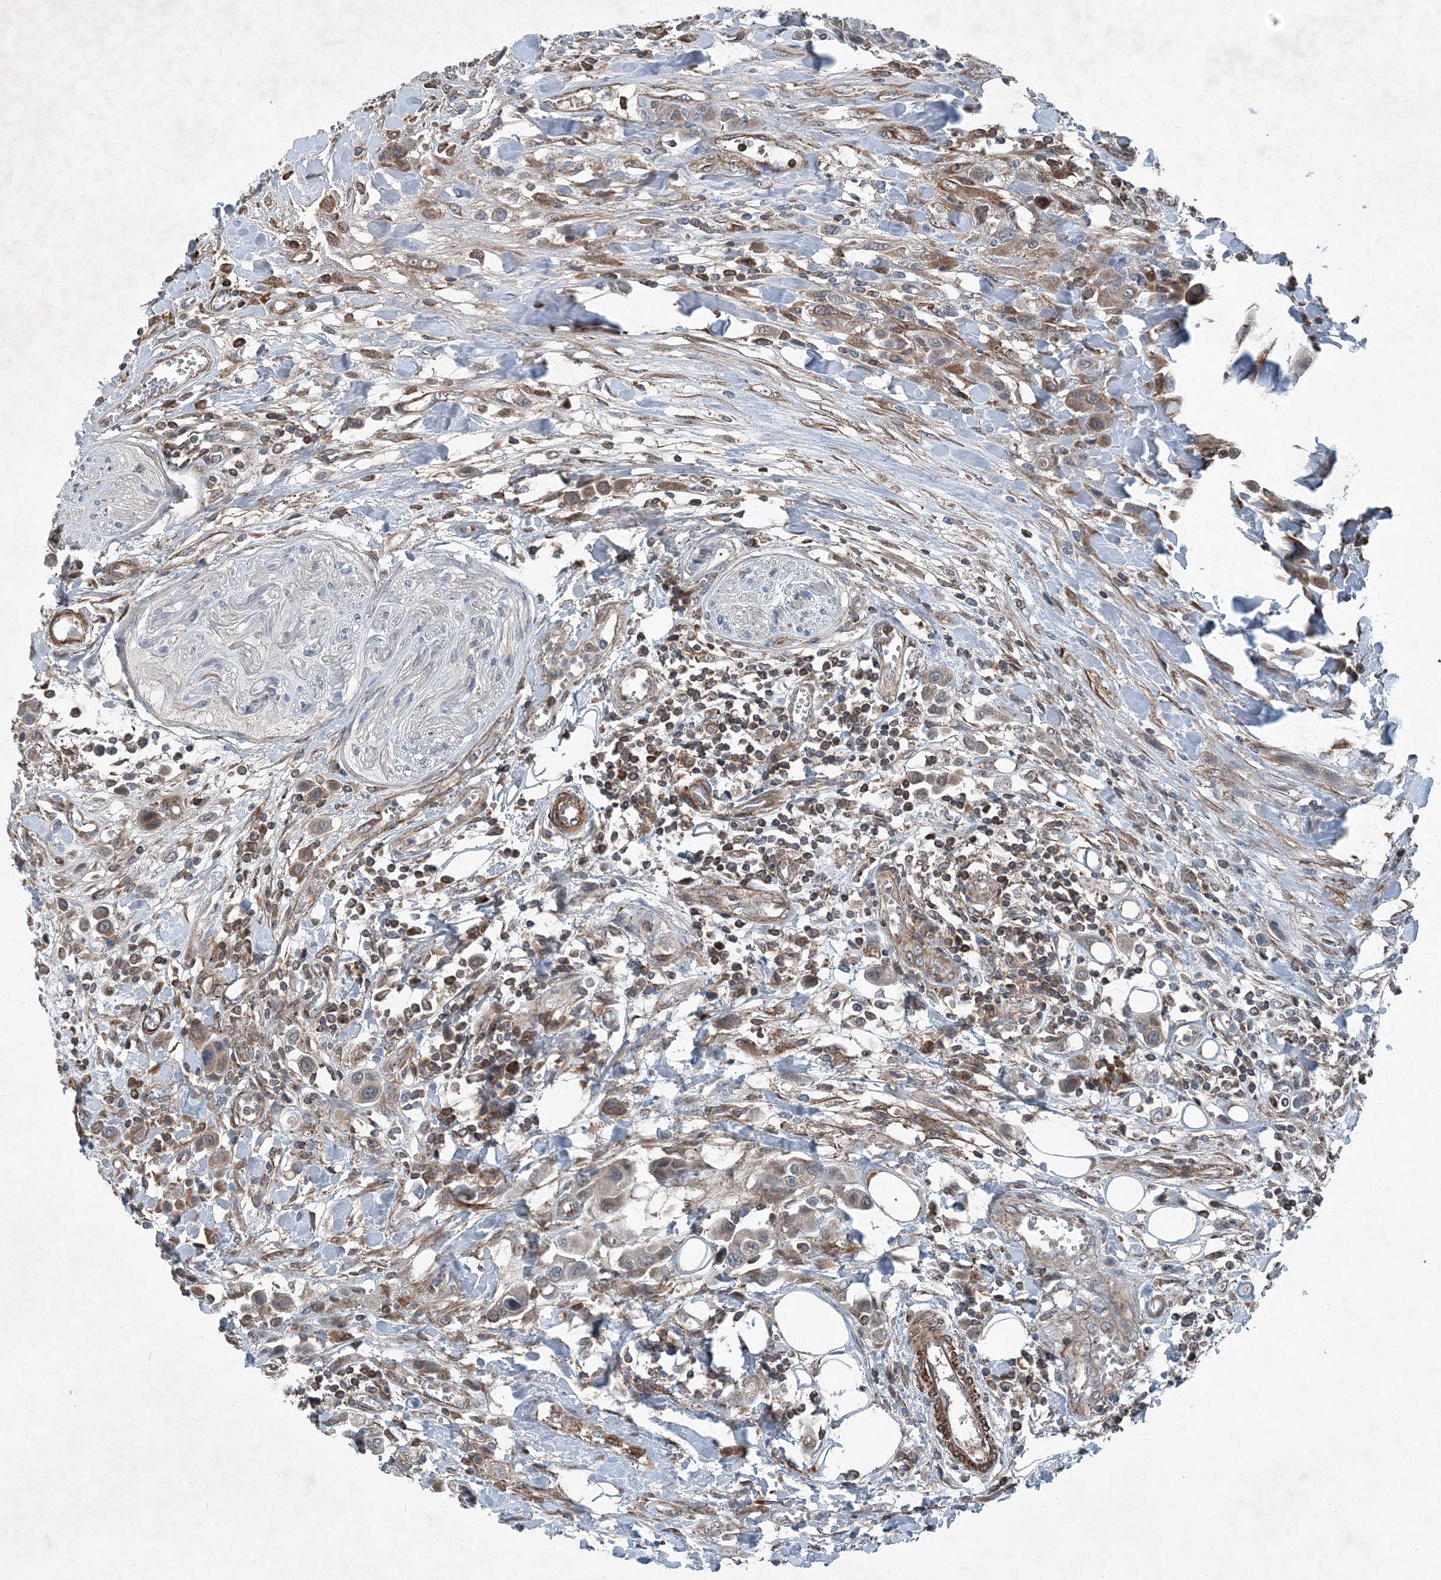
{"staining": {"intensity": "weak", "quantity": ">75%", "location": "cytoplasmic/membranous"}, "tissue": "urothelial cancer", "cell_type": "Tumor cells", "image_type": "cancer", "snomed": [{"axis": "morphology", "description": "Urothelial carcinoma, High grade"}, {"axis": "topography", "description": "Urinary bladder"}], "caption": "There is low levels of weak cytoplasmic/membranous expression in tumor cells of urothelial carcinoma (high-grade), as demonstrated by immunohistochemical staining (brown color).", "gene": "NDUFA2", "patient": {"sex": "male", "age": 50}}